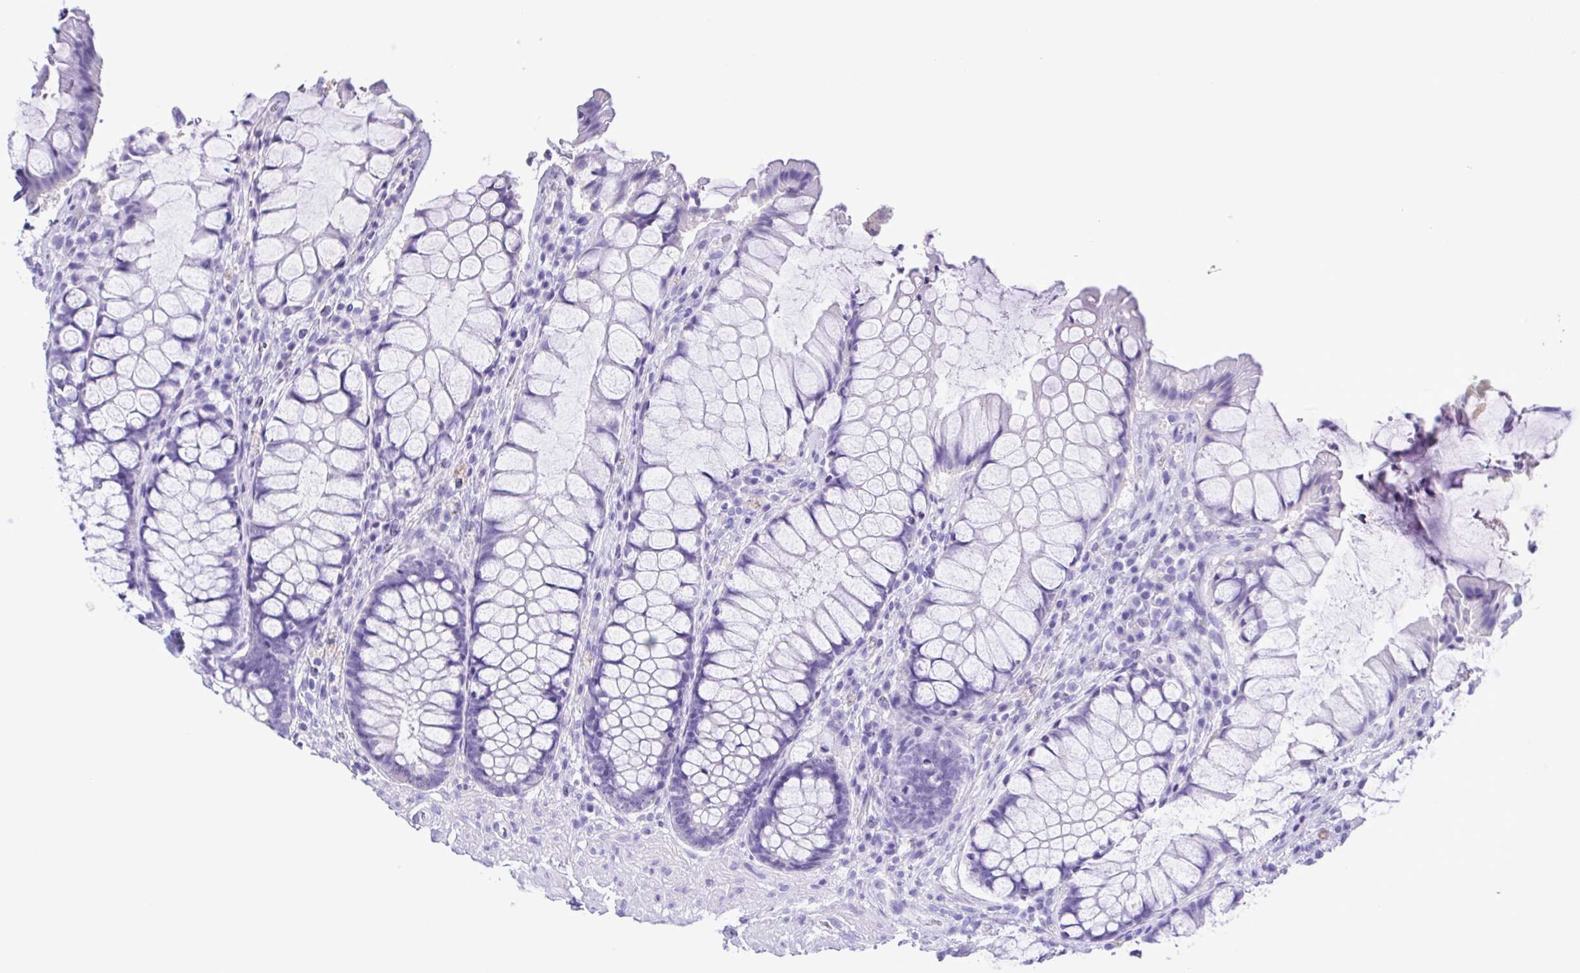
{"staining": {"intensity": "negative", "quantity": "none", "location": "none"}, "tissue": "rectum", "cell_type": "Glandular cells", "image_type": "normal", "snomed": [{"axis": "morphology", "description": "Normal tissue, NOS"}, {"axis": "topography", "description": "Rectum"}], "caption": "Rectum stained for a protein using immunohistochemistry (IHC) exhibits no expression glandular cells.", "gene": "OVGP1", "patient": {"sex": "female", "age": 58}}